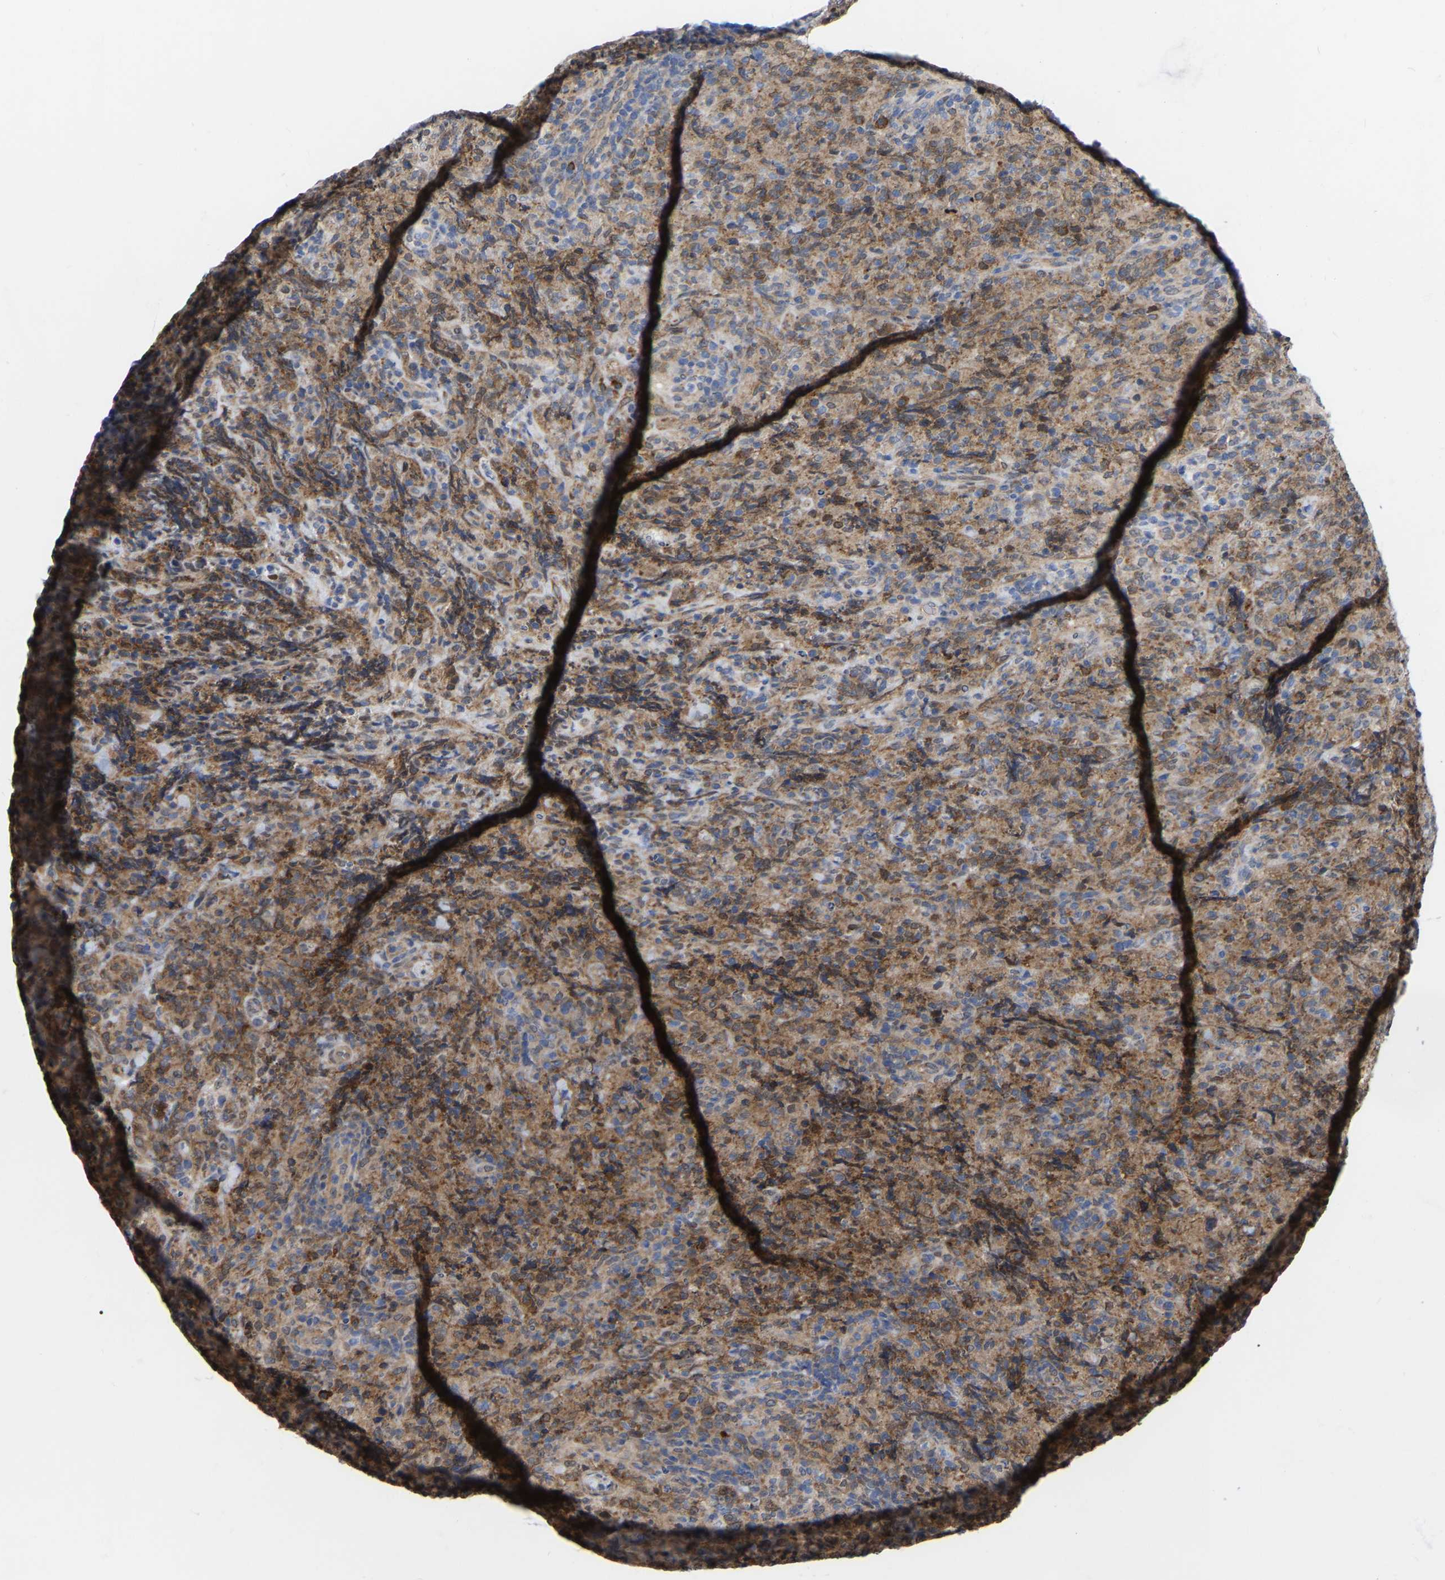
{"staining": {"intensity": "weak", "quantity": "25%-75%", "location": "cytoplasmic/membranous"}, "tissue": "lymphoma", "cell_type": "Tumor cells", "image_type": "cancer", "snomed": [{"axis": "morphology", "description": "Malignant lymphoma, non-Hodgkin's type, High grade"}, {"axis": "topography", "description": "Tonsil"}], "caption": "Human malignant lymphoma, non-Hodgkin's type (high-grade) stained for a protein (brown) exhibits weak cytoplasmic/membranous positive staining in approximately 25%-75% of tumor cells.", "gene": "UBE4B", "patient": {"sex": "female", "age": 36}}